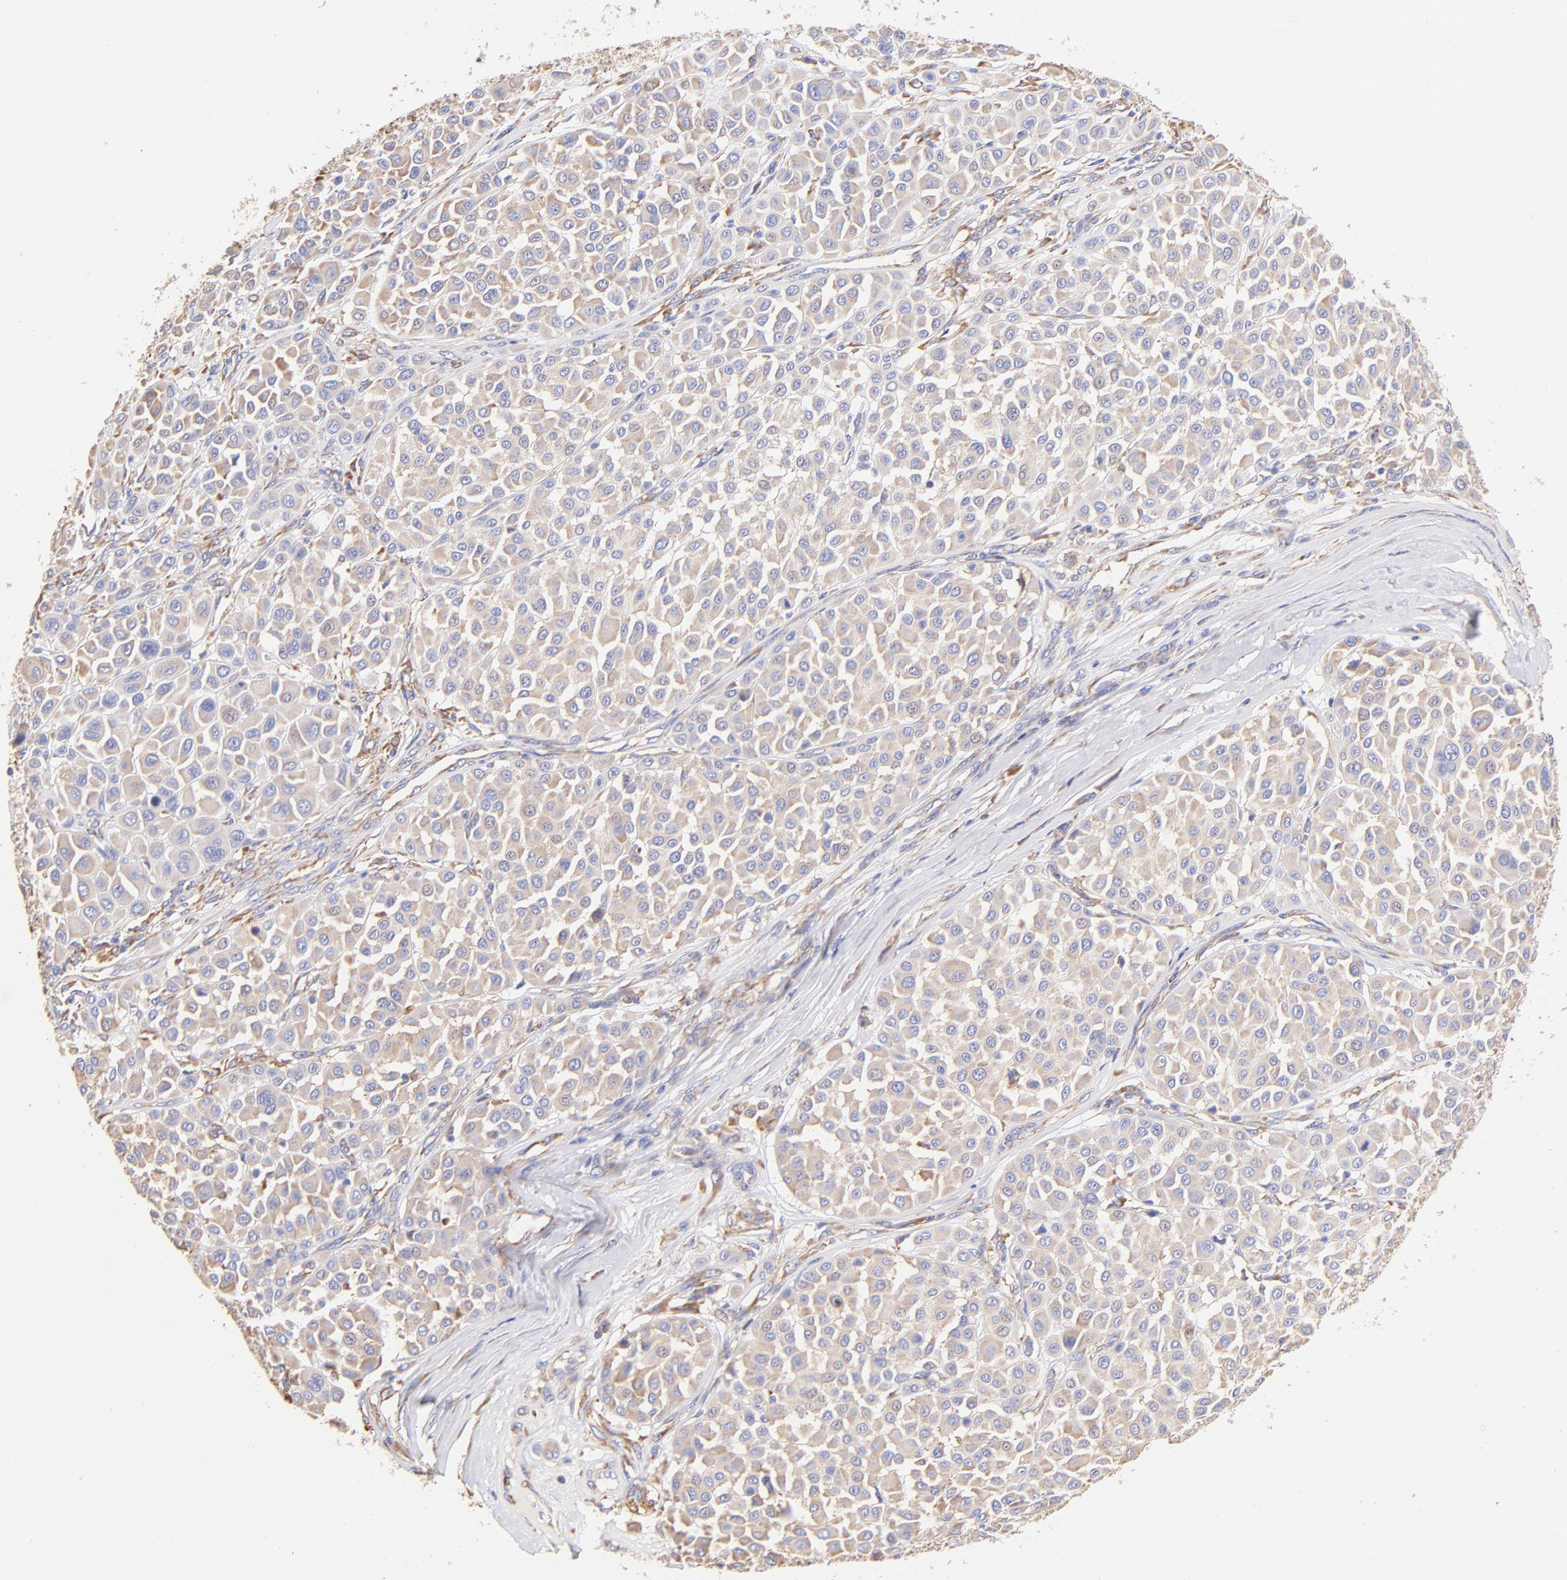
{"staining": {"intensity": "moderate", "quantity": ">75%", "location": "cytoplasmic/membranous"}, "tissue": "melanoma", "cell_type": "Tumor cells", "image_type": "cancer", "snomed": [{"axis": "morphology", "description": "Malignant melanoma, Metastatic site"}, {"axis": "topography", "description": "Soft tissue"}], "caption": "This is an image of immunohistochemistry (IHC) staining of melanoma, which shows moderate expression in the cytoplasmic/membranous of tumor cells.", "gene": "RPL30", "patient": {"sex": "male", "age": 41}}